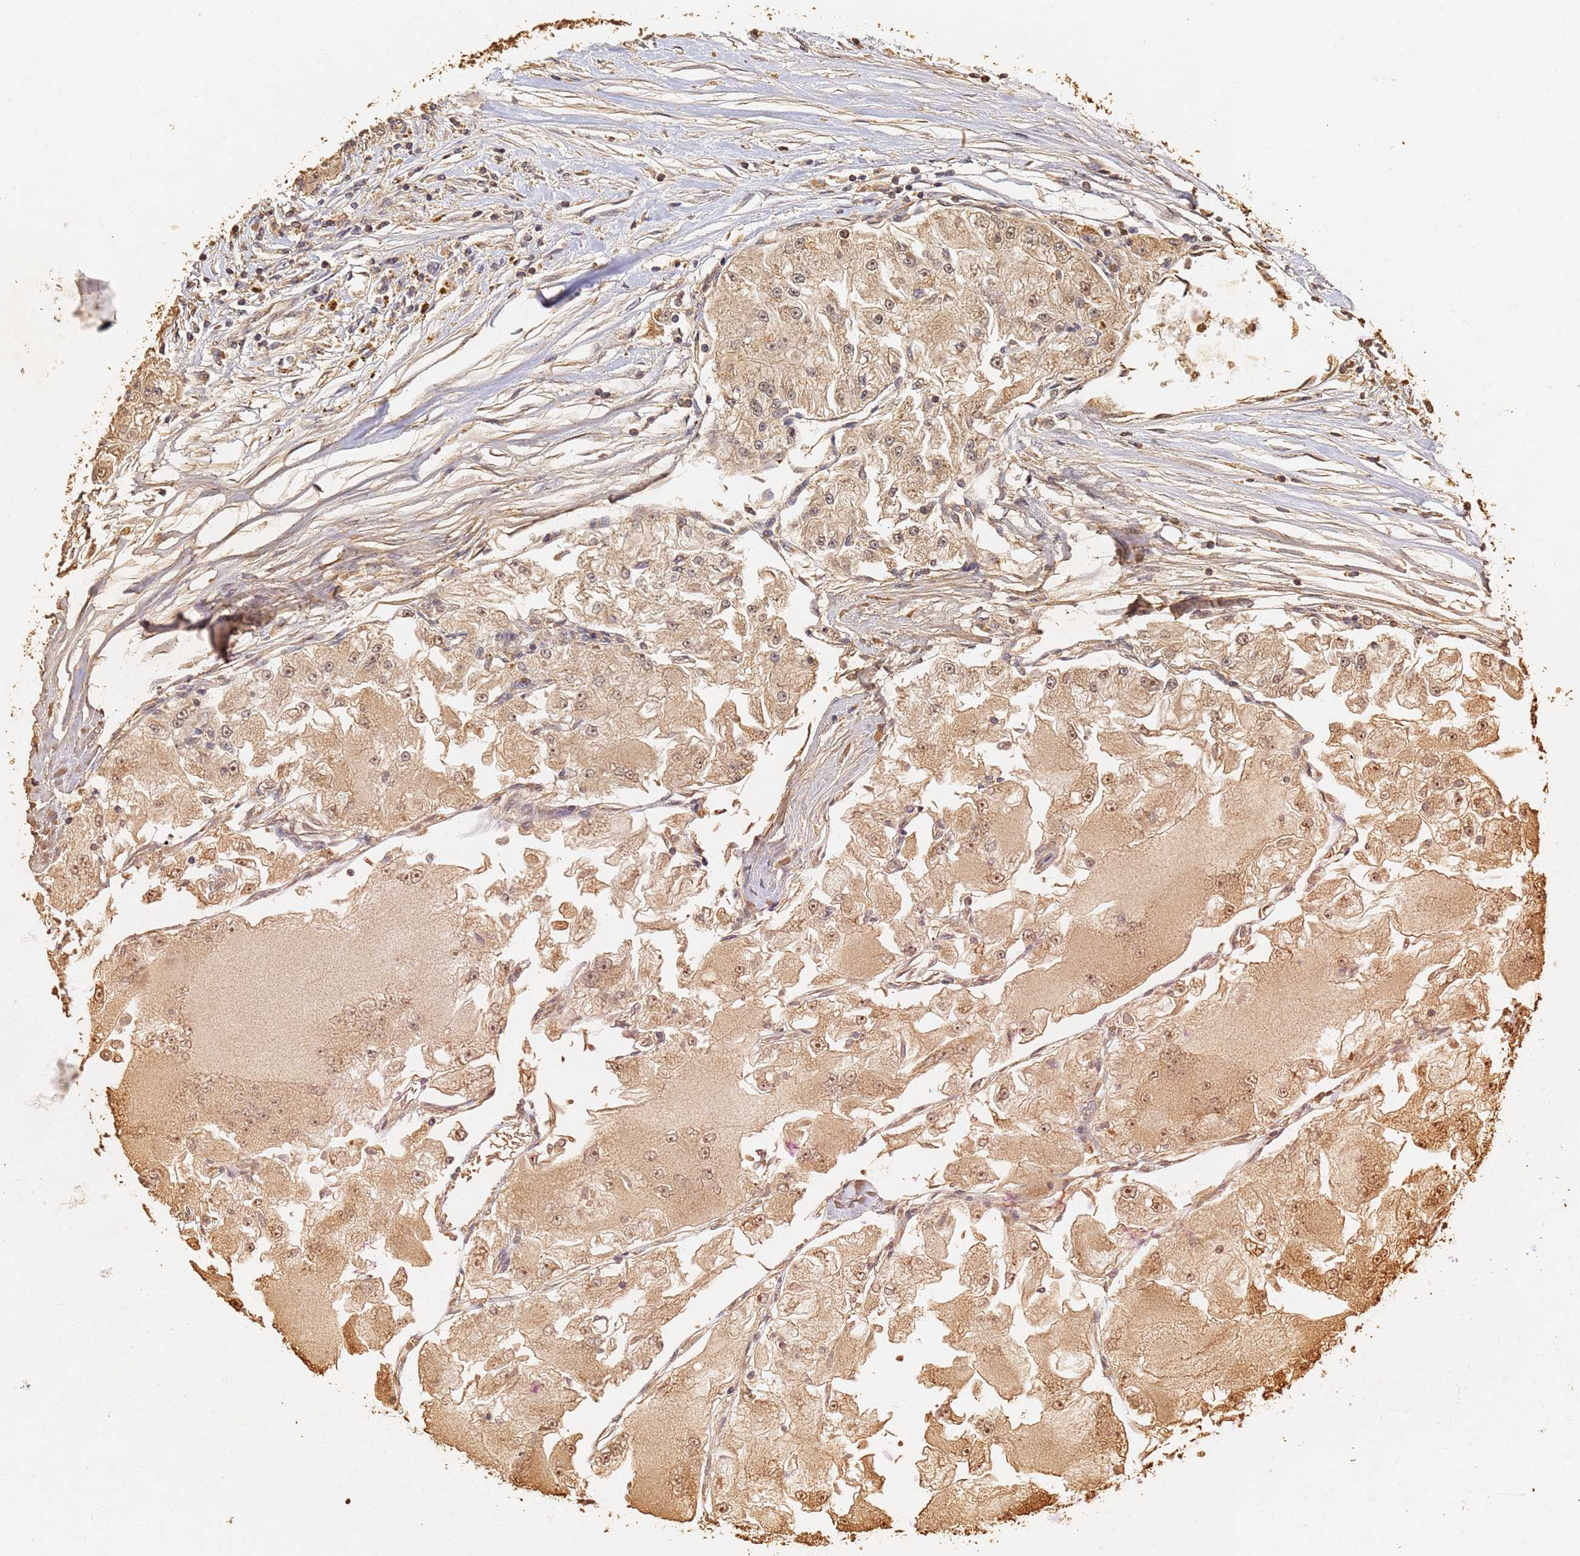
{"staining": {"intensity": "moderate", "quantity": ">75%", "location": "cytoplasmic/membranous,nuclear"}, "tissue": "renal cancer", "cell_type": "Tumor cells", "image_type": "cancer", "snomed": [{"axis": "morphology", "description": "Adenocarcinoma, NOS"}, {"axis": "topography", "description": "Kidney"}], "caption": "Renal cancer (adenocarcinoma) stained for a protein (brown) reveals moderate cytoplasmic/membranous and nuclear positive expression in about >75% of tumor cells.", "gene": "JAK2", "patient": {"sex": "female", "age": 72}}